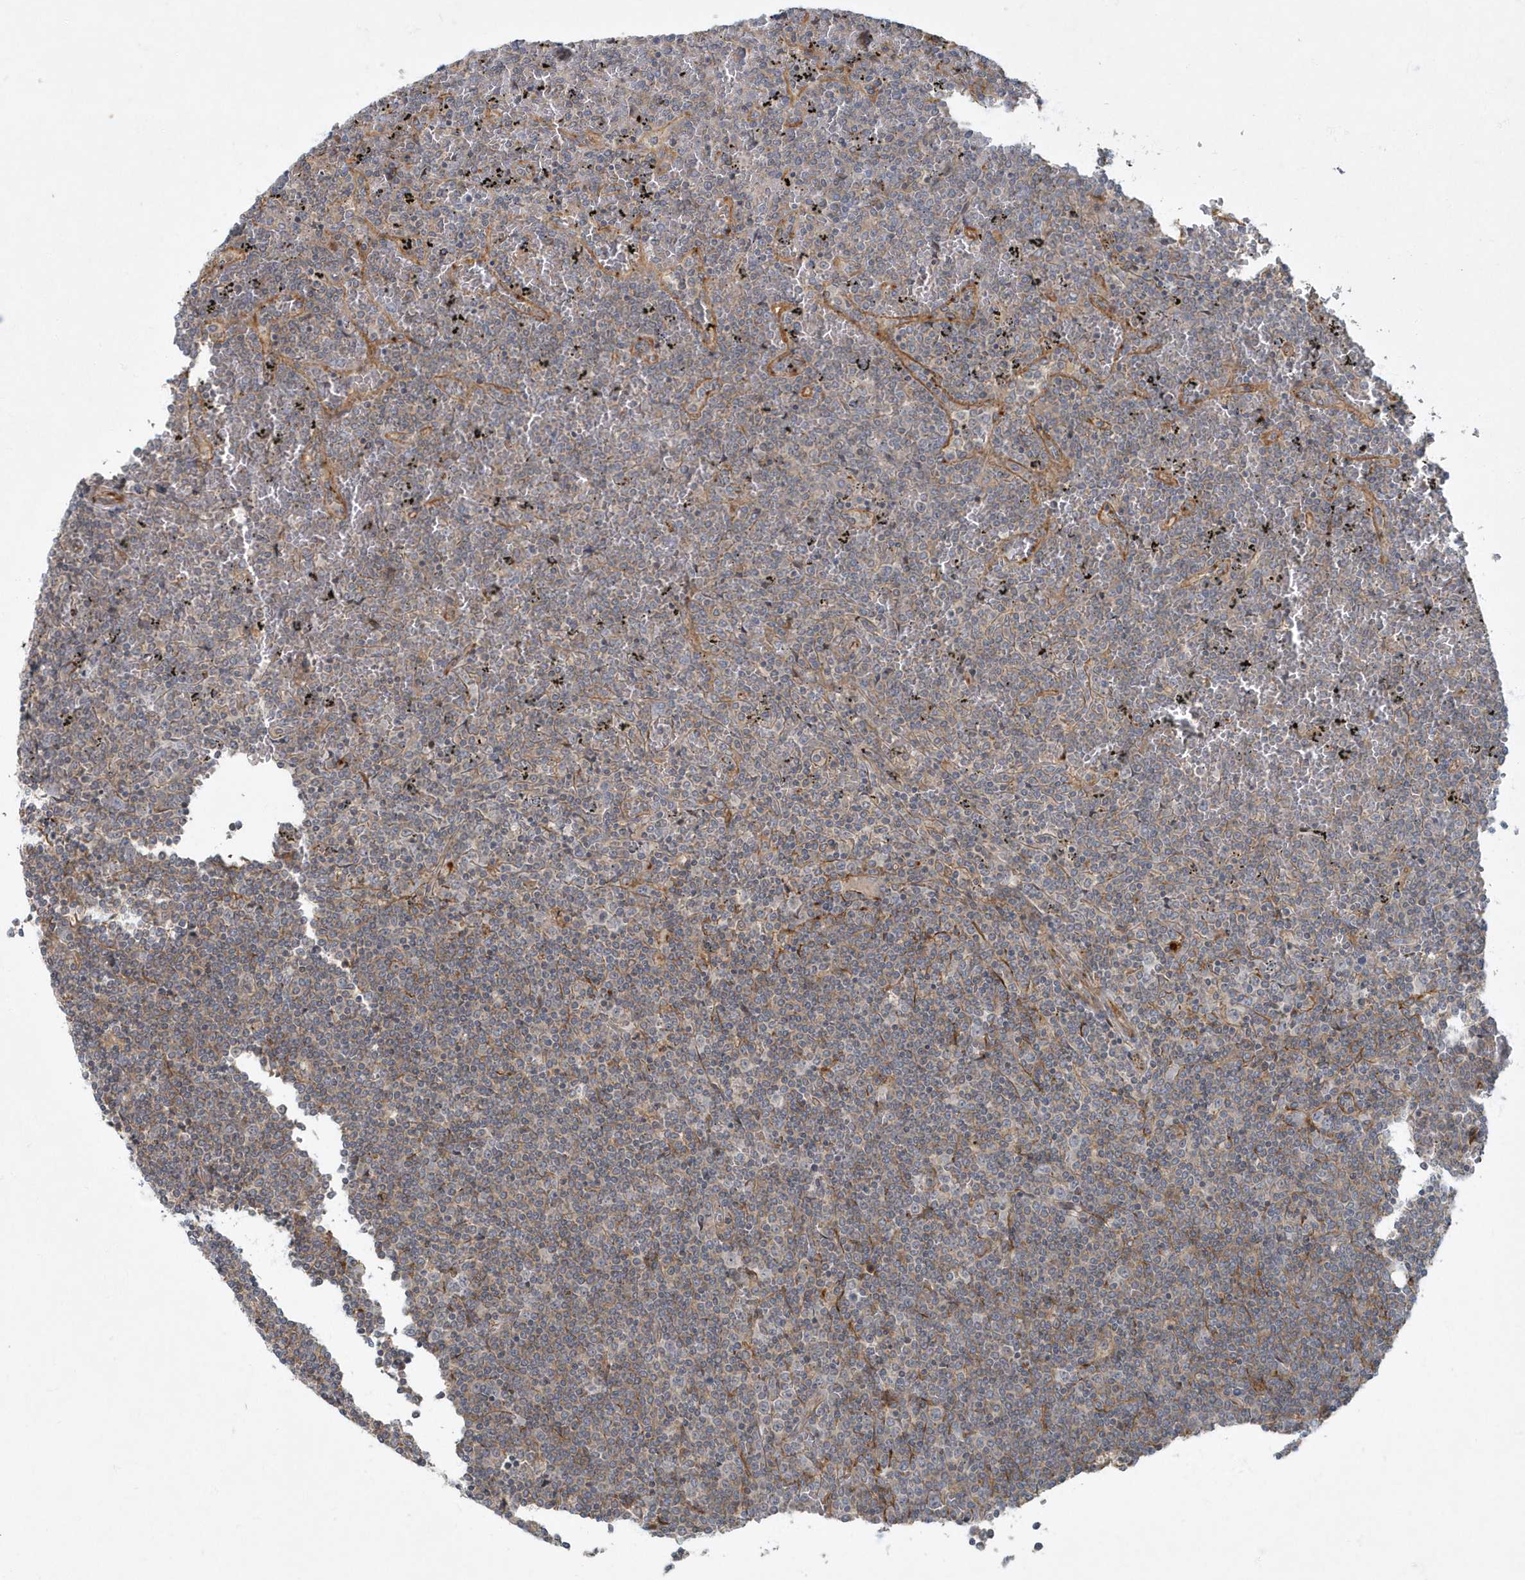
{"staining": {"intensity": "weak", "quantity": "25%-75%", "location": "cytoplasmic/membranous"}, "tissue": "lymphoma", "cell_type": "Tumor cells", "image_type": "cancer", "snomed": [{"axis": "morphology", "description": "Malignant lymphoma, non-Hodgkin's type, Low grade"}, {"axis": "topography", "description": "Spleen"}], "caption": "IHC (DAB (3,3'-diaminobenzidine)) staining of human lymphoma exhibits weak cytoplasmic/membranous protein expression in about 25%-75% of tumor cells.", "gene": "ARHGEF38", "patient": {"sex": "female", "age": 19}}